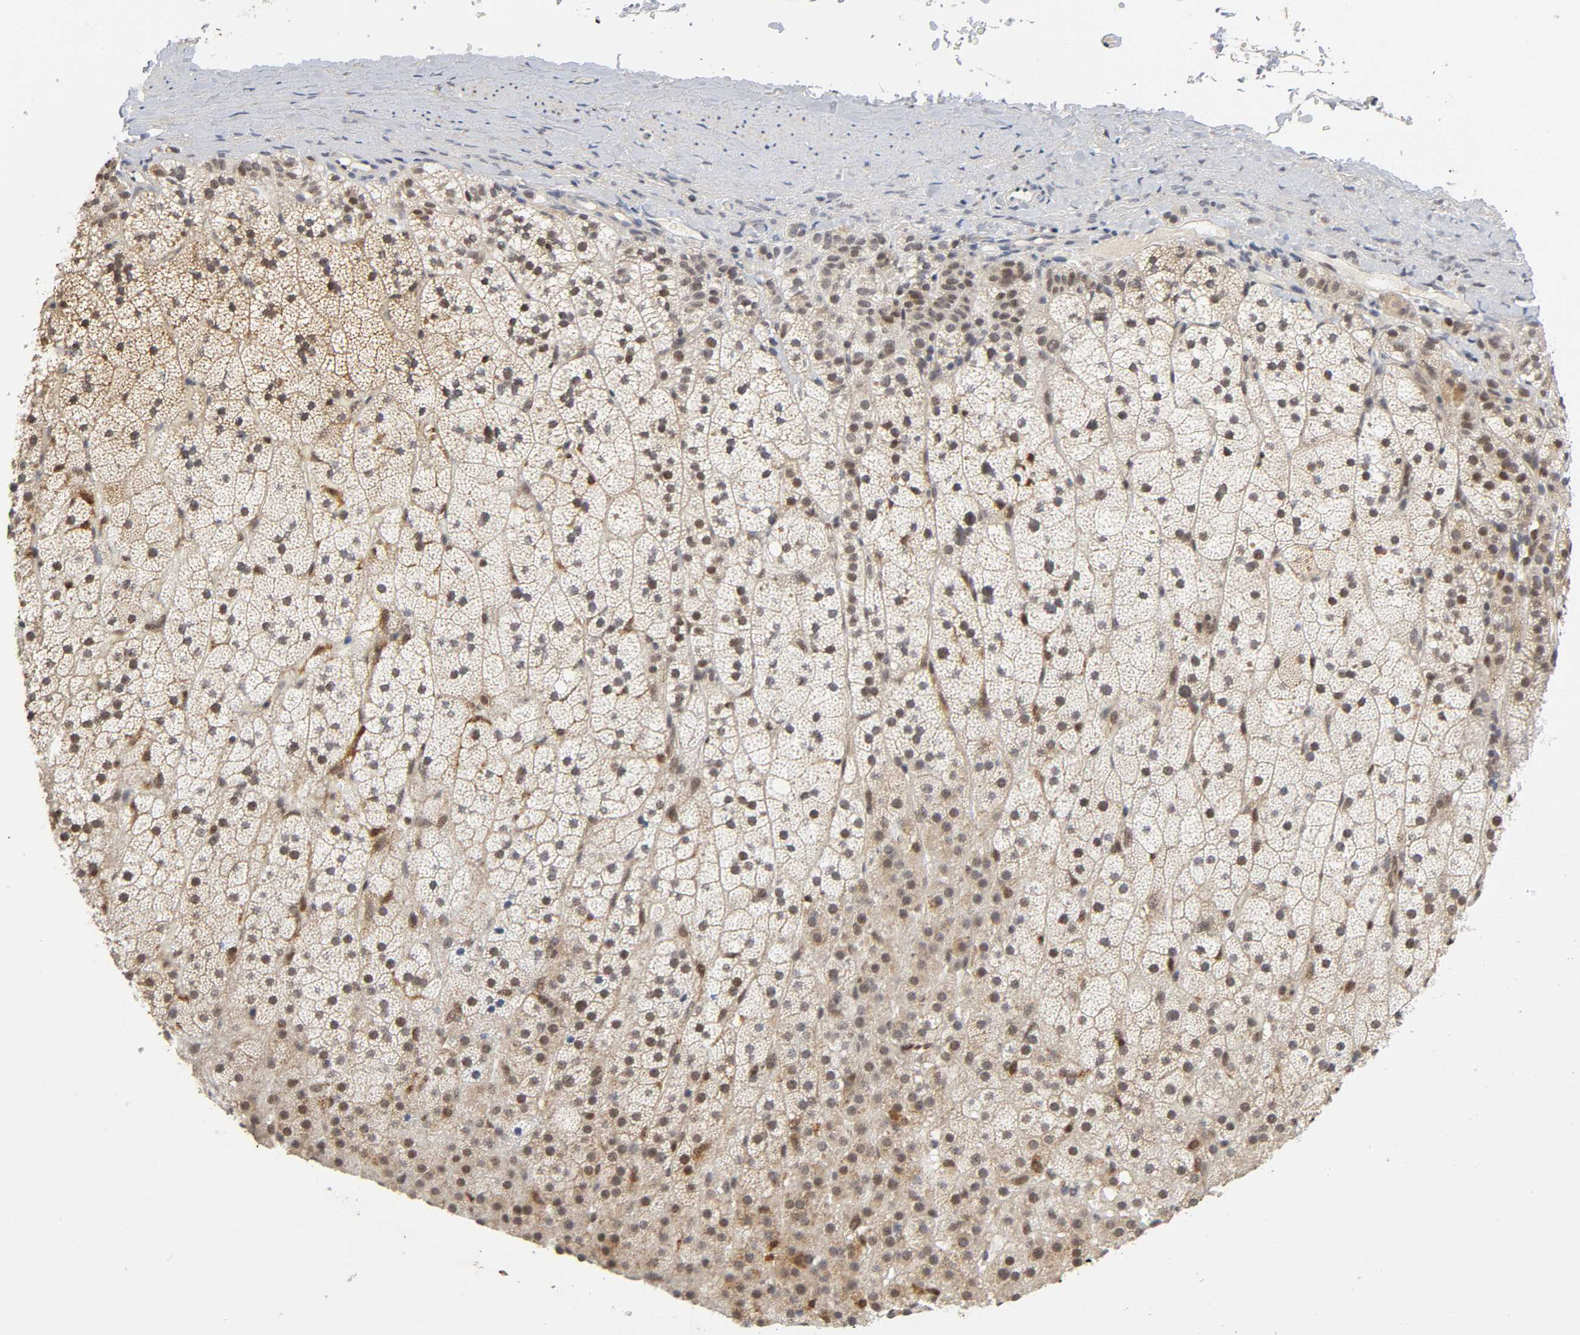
{"staining": {"intensity": "weak", "quantity": ">75%", "location": "nuclear"}, "tissue": "adrenal gland", "cell_type": "Glandular cells", "image_type": "normal", "snomed": [{"axis": "morphology", "description": "Normal tissue, NOS"}, {"axis": "topography", "description": "Adrenal gland"}], "caption": "Brown immunohistochemical staining in normal human adrenal gland displays weak nuclear positivity in approximately >75% of glandular cells.", "gene": "KAT2B", "patient": {"sex": "male", "age": 35}}